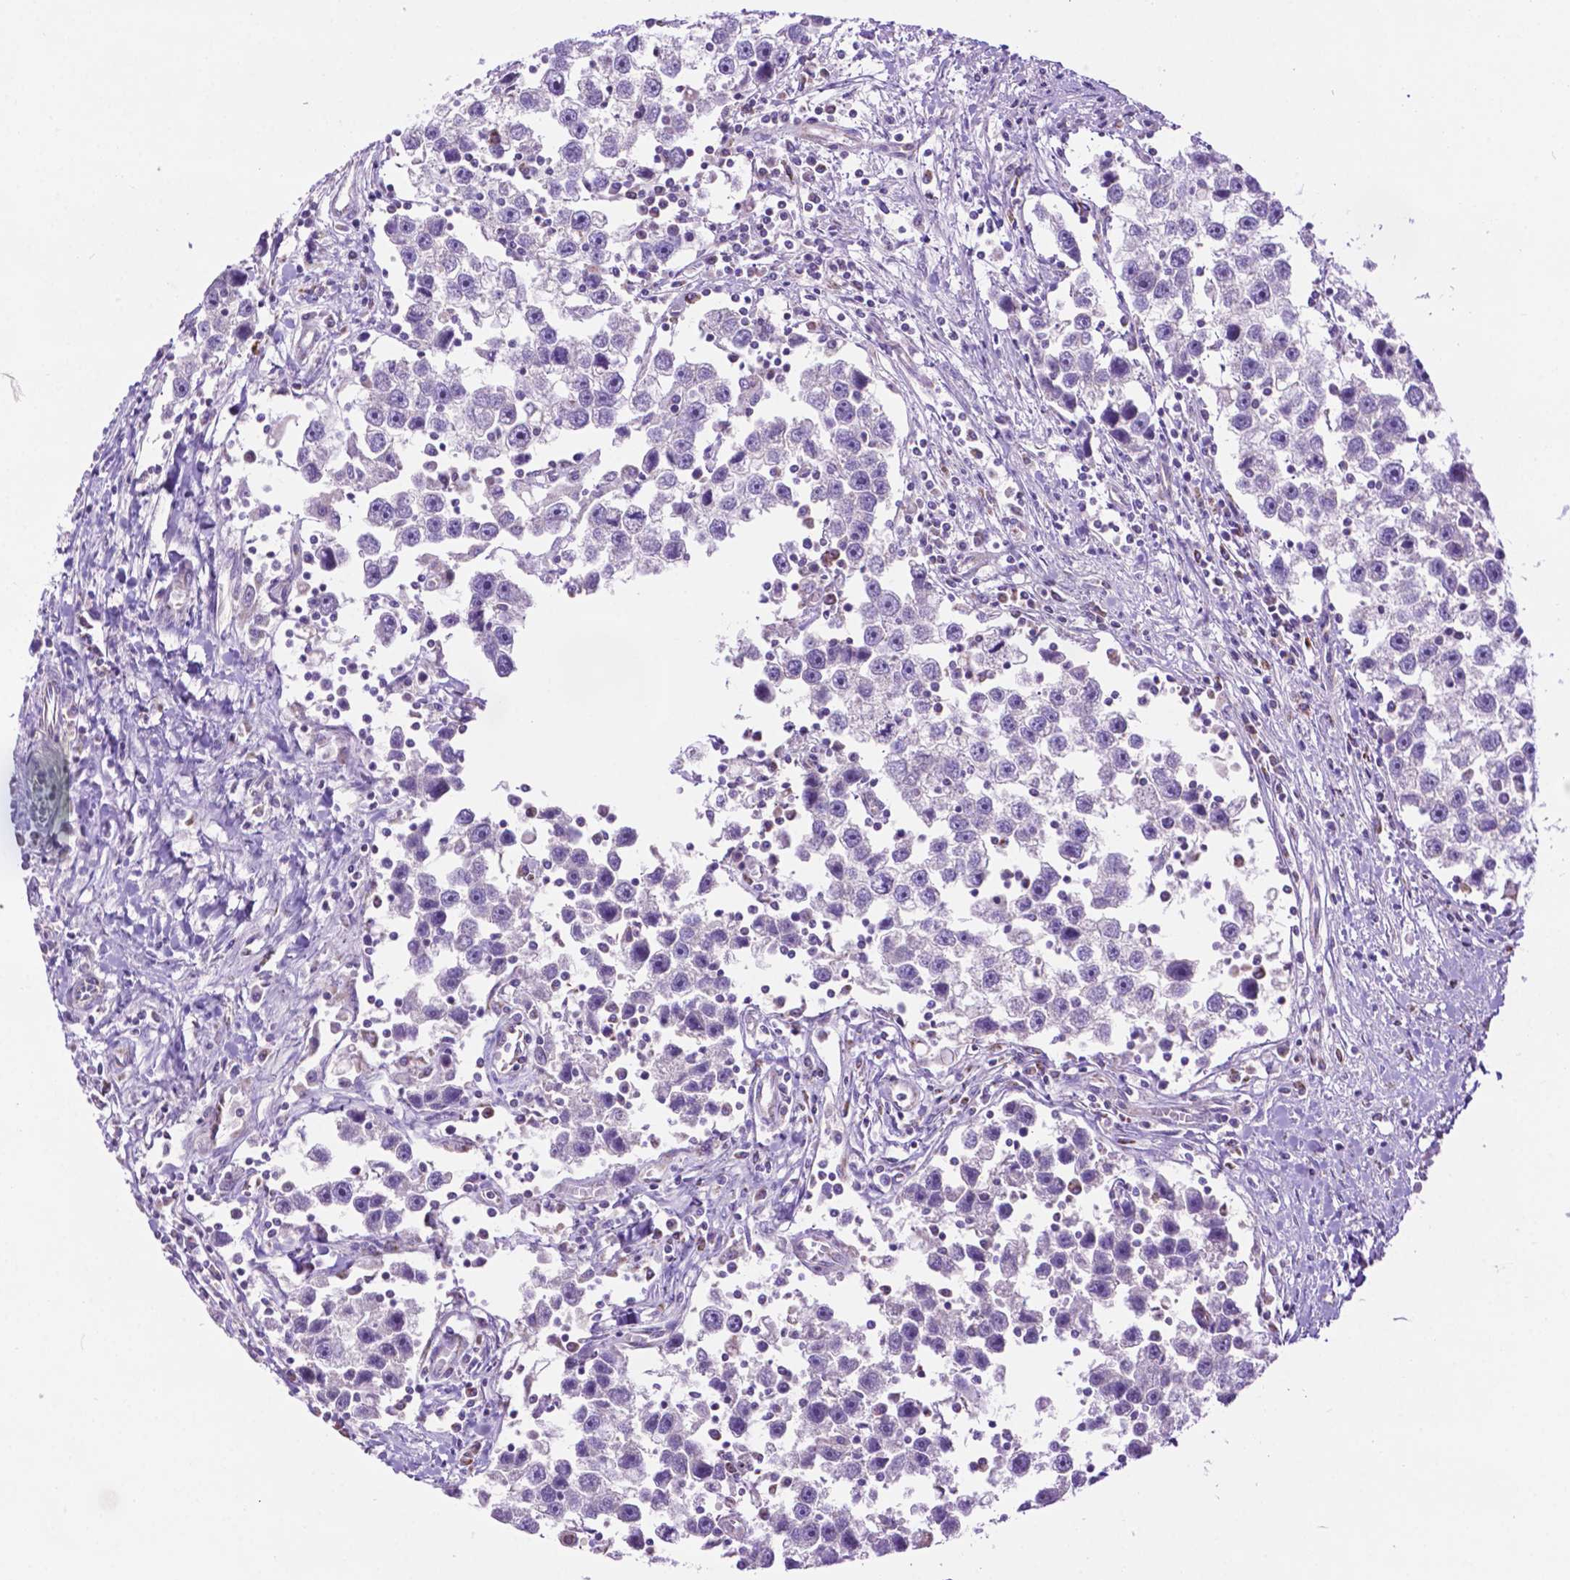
{"staining": {"intensity": "negative", "quantity": "none", "location": "none"}, "tissue": "testis cancer", "cell_type": "Tumor cells", "image_type": "cancer", "snomed": [{"axis": "morphology", "description": "Seminoma, NOS"}, {"axis": "topography", "description": "Testis"}], "caption": "The immunohistochemistry (IHC) photomicrograph has no significant staining in tumor cells of testis cancer tissue.", "gene": "PHYHIP", "patient": {"sex": "male", "age": 30}}